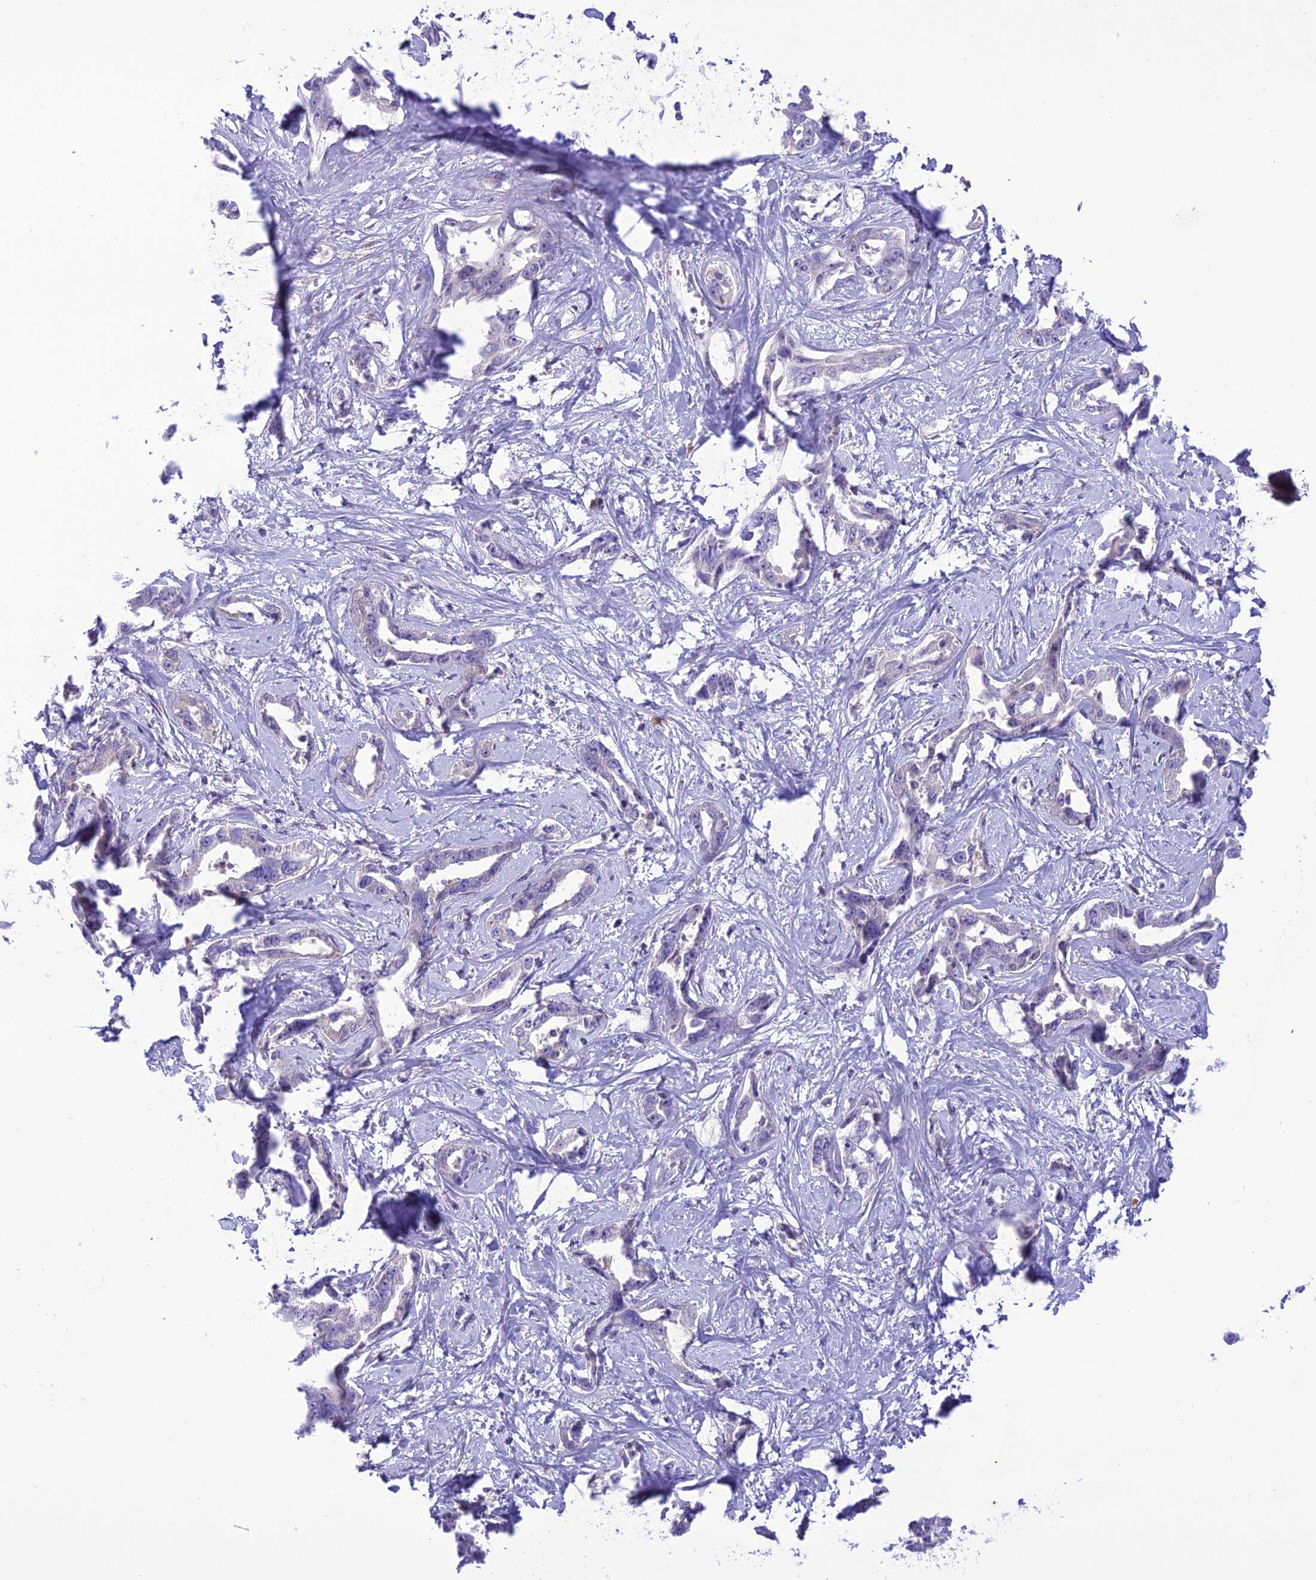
{"staining": {"intensity": "negative", "quantity": "none", "location": "none"}, "tissue": "liver cancer", "cell_type": "Tumor cells", "image_type": "cancer", "snomed": [{"axis": "morphology", "description": "Cholangiocarcinoma"}, {"axis": "topography", "description": "Liver"}], "caption": "High magnification brightfield microscopy of liver cancer (cholangiocarcinoma) stained with DAB (brown) and counterstained with hematoxylin (blue): tumor cells show no significant staining.", "gene": "JMY", "patient": {"sex": "male", "age": 59}}